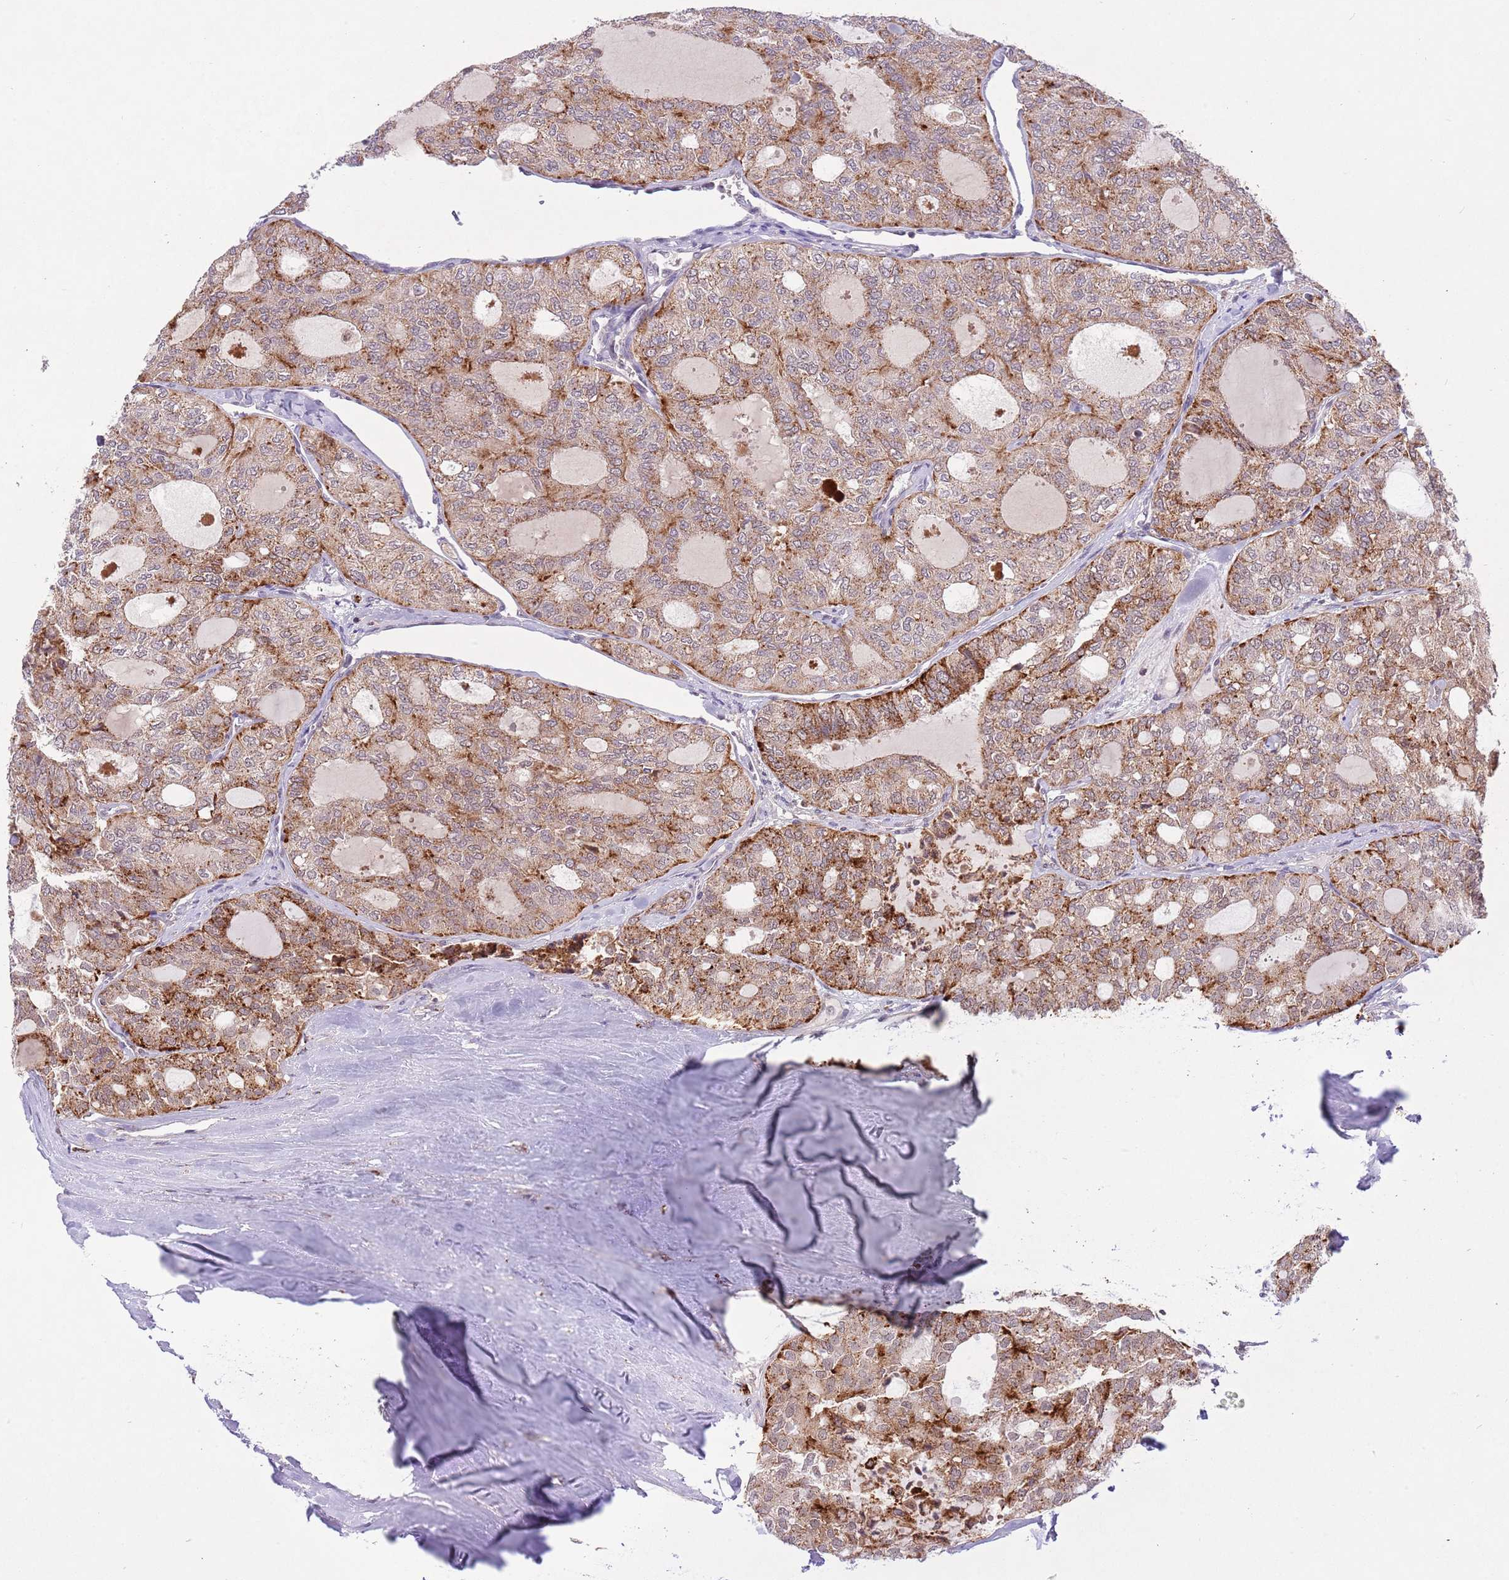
{"staining": {"intensity": "moderate", "quantity": ">75%", "location": "cytoplasmic/membranous"}, "tissue": "thyroid cancer", "cell_type": "Tumor cells", "image_type": "cancer", "snomed": [{"axis": "morphology", "description": "Follicular adenoma carcinoma, NOS"}, {"axis": "topography", "description": "Thyroid gland"}], "caption": "IHC micrograph of neoplastic tissue: human thyroid follicular adenoma carcinoma stained using immunohistochemistry exhibits medium levels of moderate protein expression localized specifically in the cytoplasmic/membranous of tumor cells, appearing as a cytoplasmic/membranous brown color.", "gene": "TRIM27", "patient": {"sex": "male", "age": 75}}